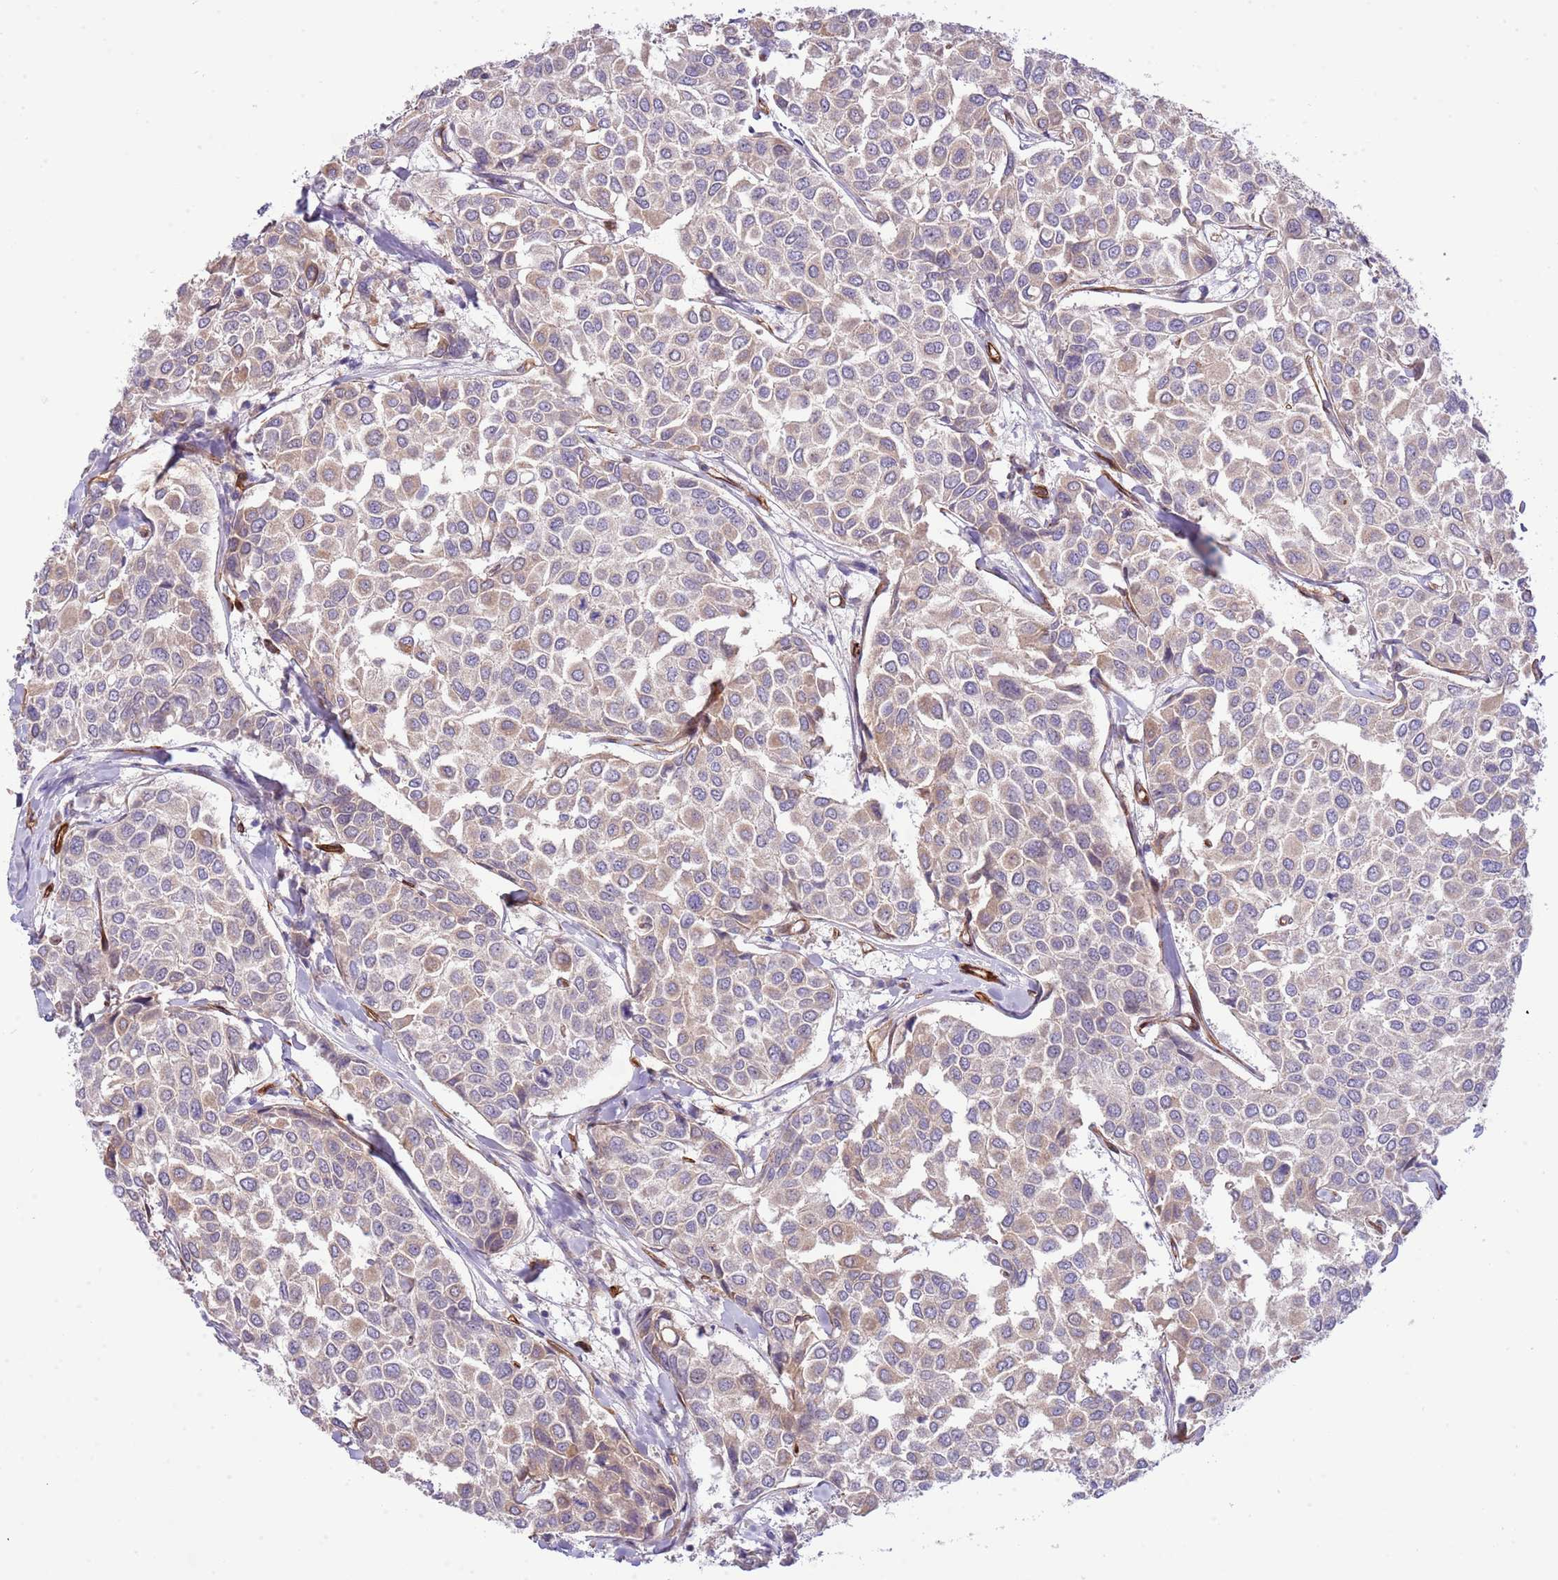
{"staining": {"intensity": "weak", "quantity": ">75%", "location": "cytoplasmic/membranous"}, "tissue": "breast cancer", "cell_type": "Tumor cells", "image_type": "cancer", "snomed": [{"axis": "morphology", "description": "Duct carcinoma"}, {"axis": "topography", "description": "Breast"}], "caption": "The immunohistochemical stain shows weak cytoplasmic/membranous staining in tumor cells of breast cancer tissue. The protein of interest is stained brown, and the nuclei are stained in blue (DAB (3,3'-diaminobenzidine) IHC with brightfield microscopy, high magnification).", "gene": "NEK3", "patient": {"sex": "female", "age": 55}}